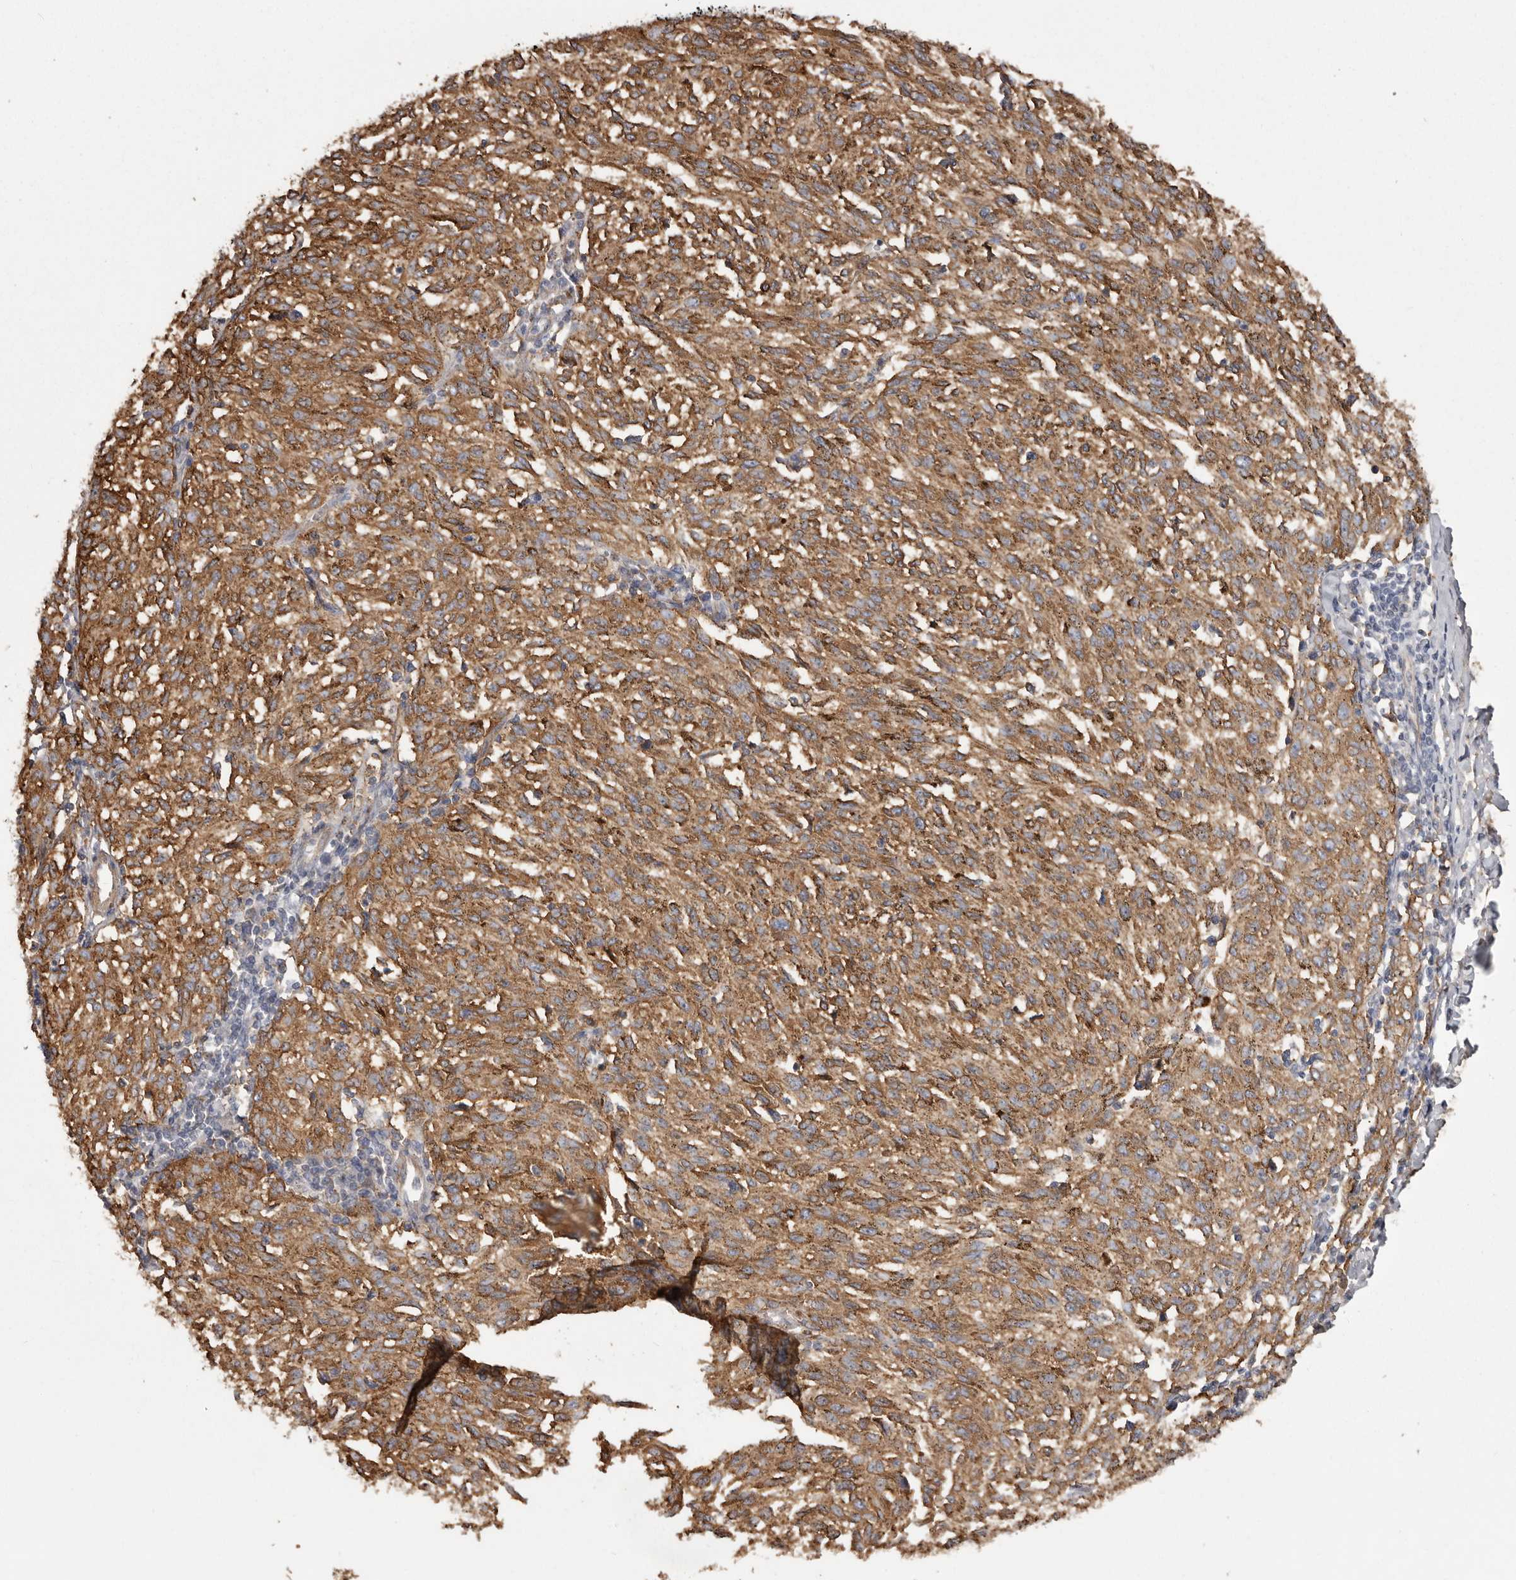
{"staining": {"intensity": "moderate", "quantity": ">75%", "location": "cytoplasmic/membranous"}, "tissue": "melanoma", "cell_type": "Tumor cells", "image_type": "cancer", "snomed": [{"axis": "morphology", "description": "Malignant melanoma, NOS"}, {"axis": "topography", "description": "Skin"}], "caption": "Immunohistochemical staining of human melanoma exhibits moderate cytoplasmic/membranous protein staining in approximately >75% of tumor cells.", "gene": "ENAH", "patient": {"sex": "female", "age": 72}}